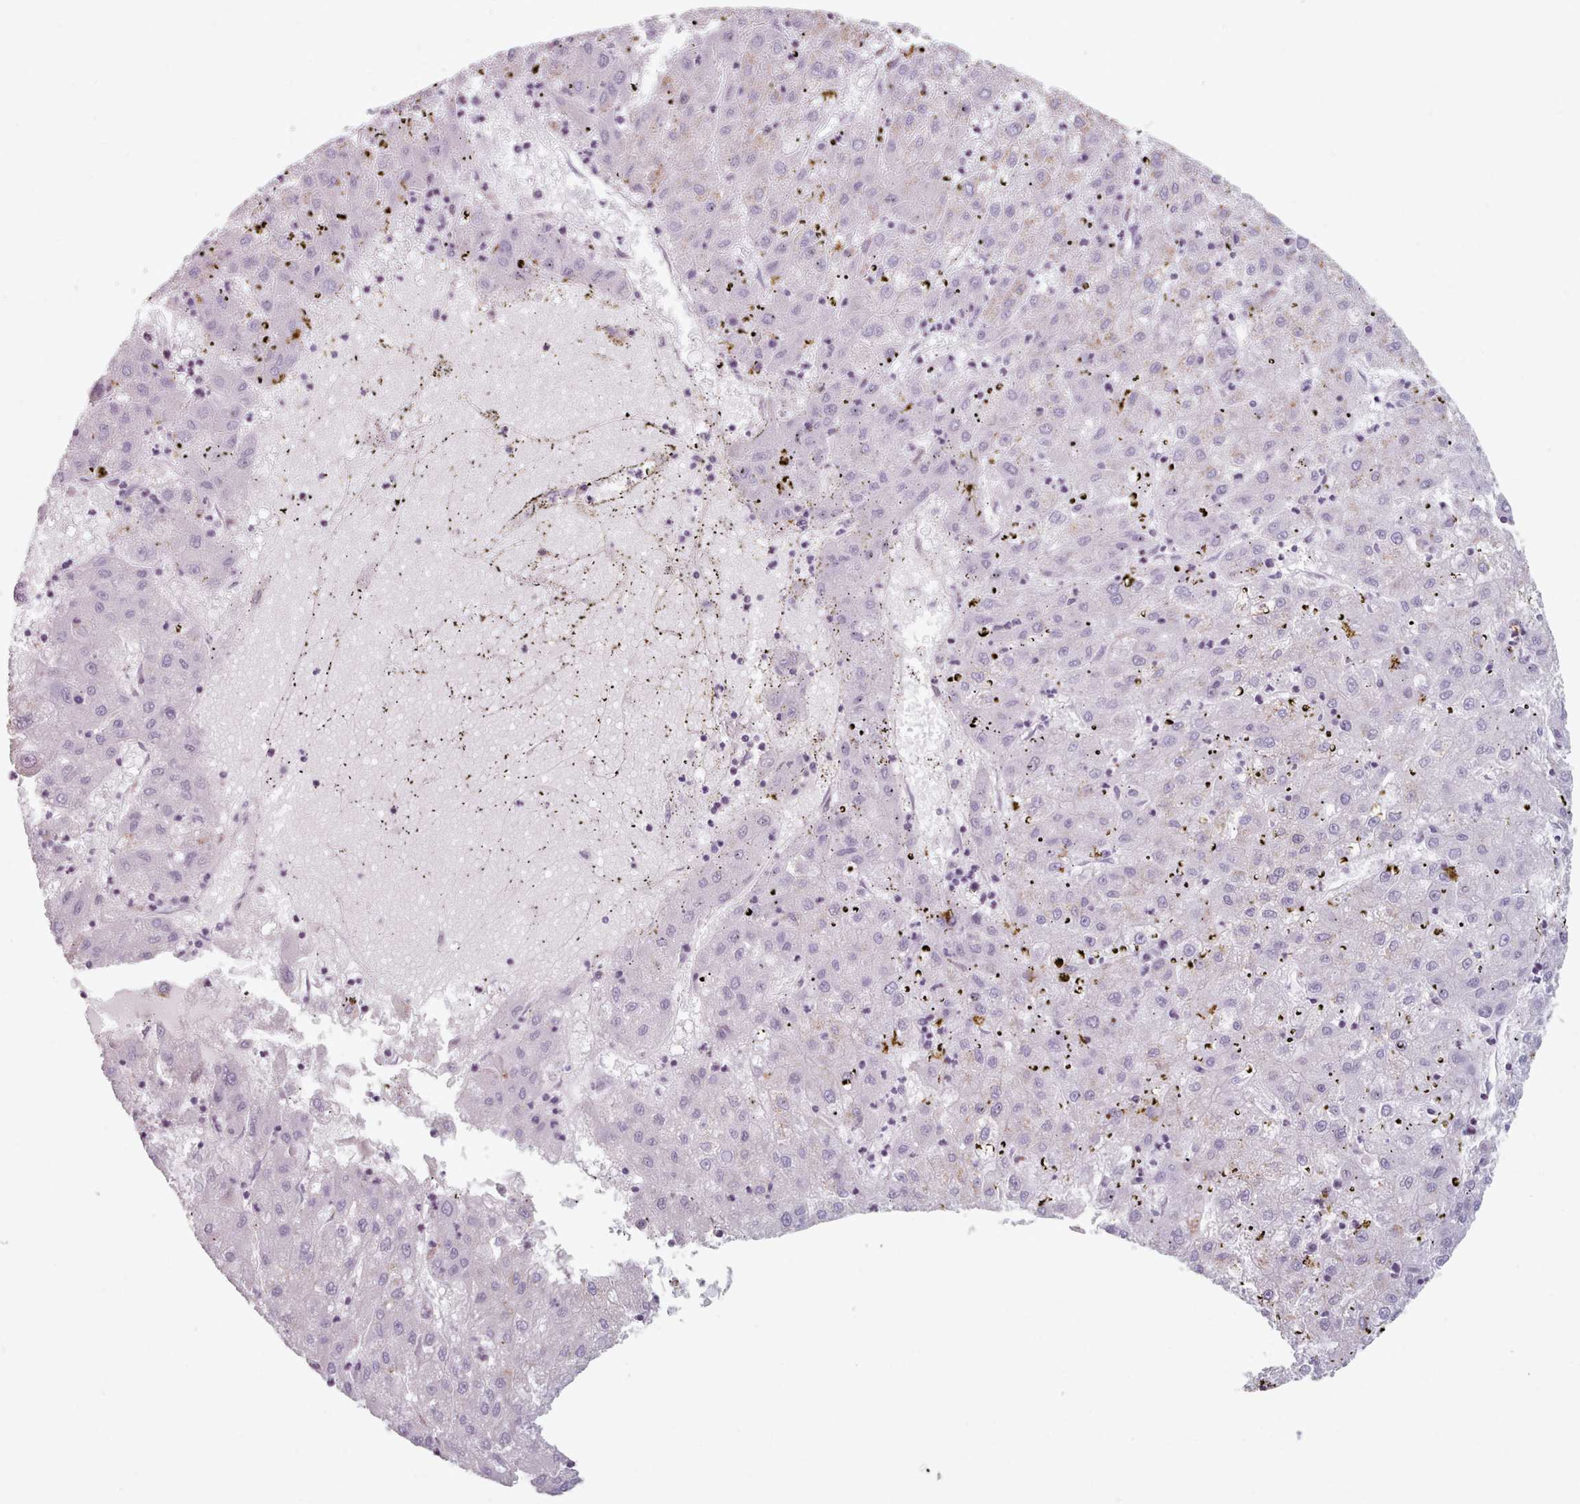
{"staining": {"intensity": "weak", "quantity": "<25%", "location": "cytoplasmic/membranous"}, "tissue": "liver cancer", "cell_type": "Tumor cells", "image_type": "cancer", "snomed": [{"axis": "morphology", "description": "Carcinoma, Hepatocellular, NOS"}, {"axis": "topography", "description": "Liver"}], "caption": "The immunohistochemistry photomicrograph has no significant staining in tumor cells of liver cancer (hepatocellular carcinoma) tissue.", "gene": "FAM170B", "patient": {"sex": "male", "age": 72}}